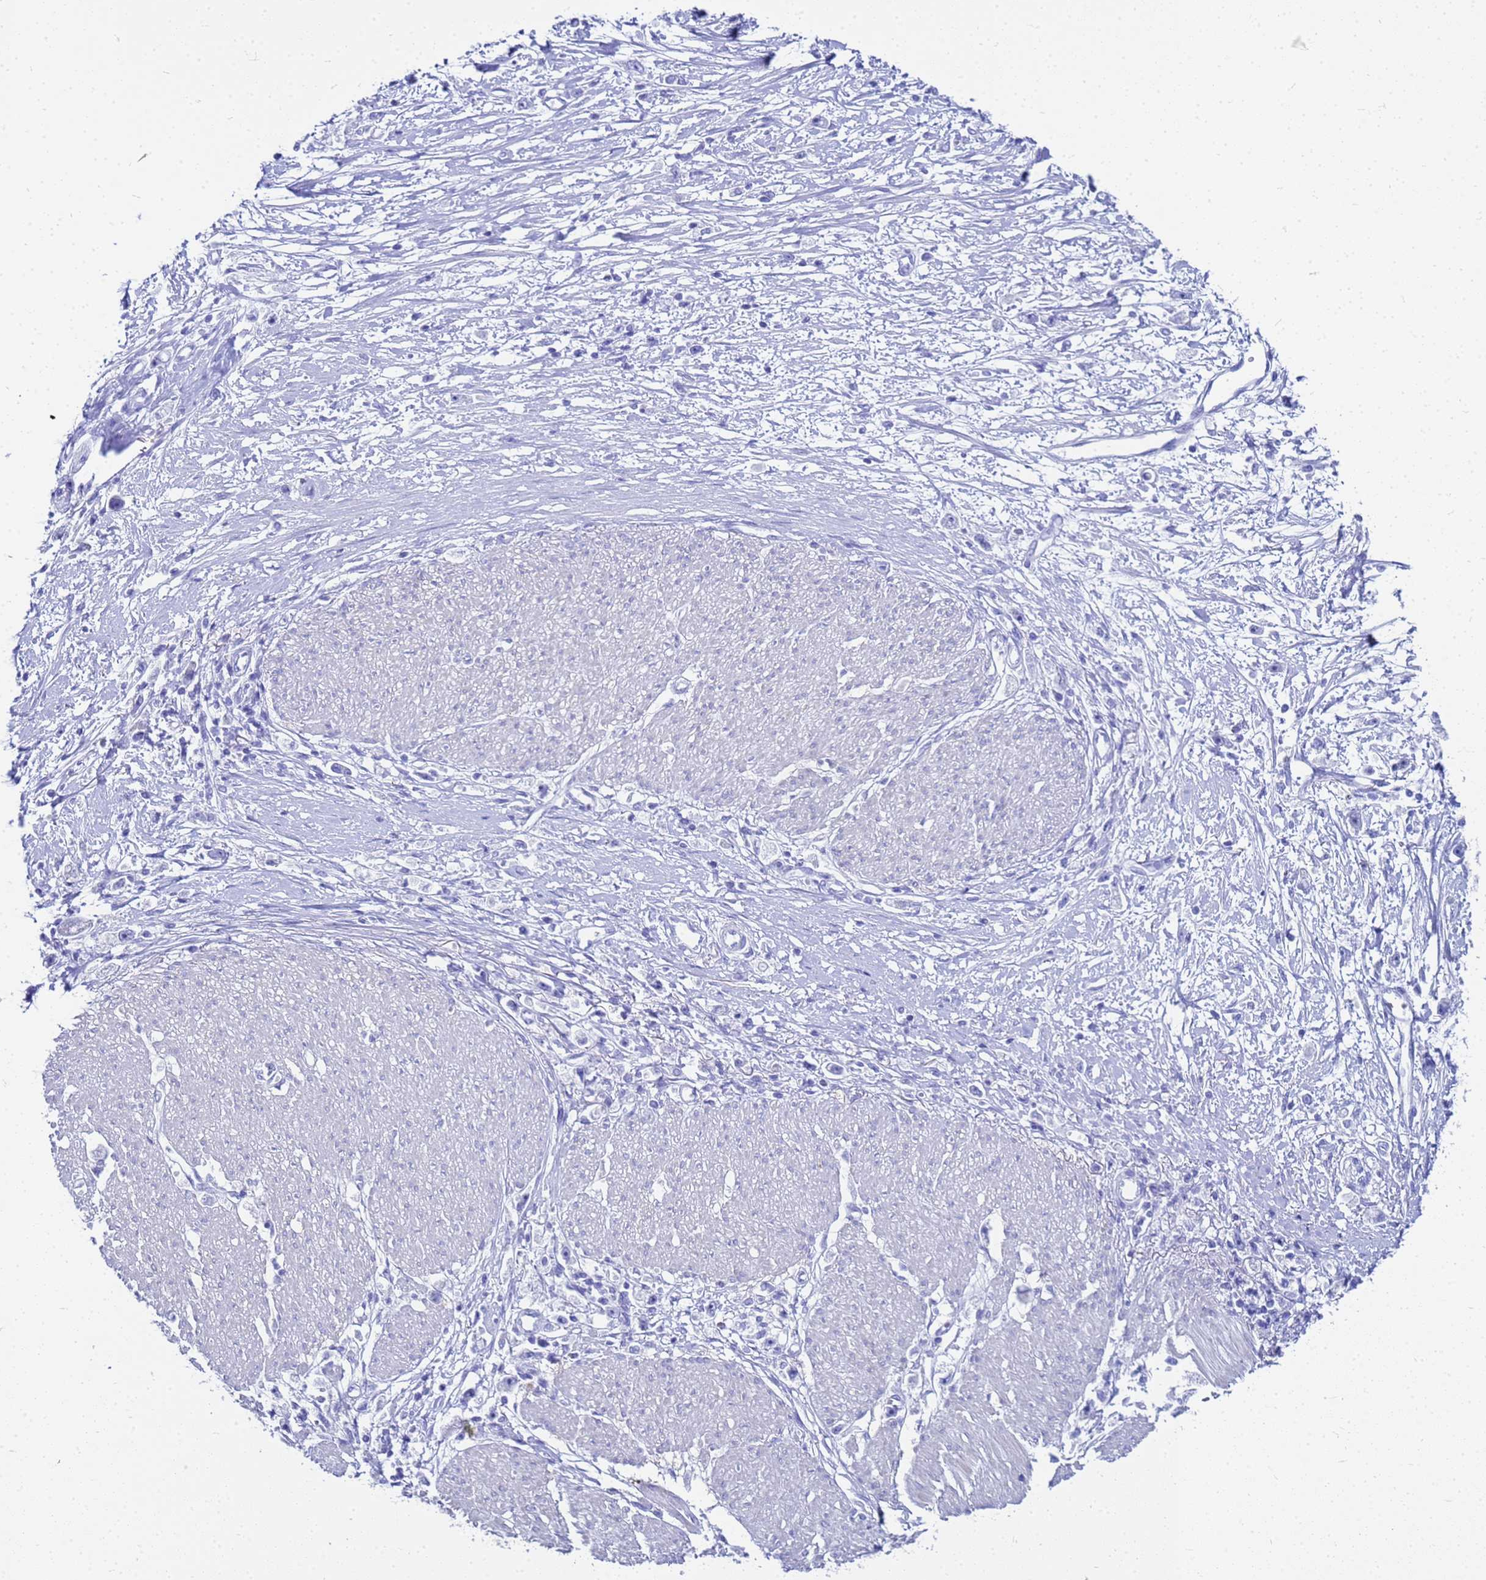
{"staining": {"intensity": "negative", "quantity": "none", "location": "none"}, "tissue": "stomach cancer", "cell_type": "Tumor cells", "image_type": "cancer", "snomed": [{"axis": "morphology", "description": "Adenocarcinoma, NOS"}, {"axis": "topography", "description": "Stomach"}], "caption": "DAB immunohistochemical staining of human adenocarcinoma (stomach) exhibits no significant staining in tumor cells.", "gene": "CKB", "patient": {"sex": "female", "age": 59}}